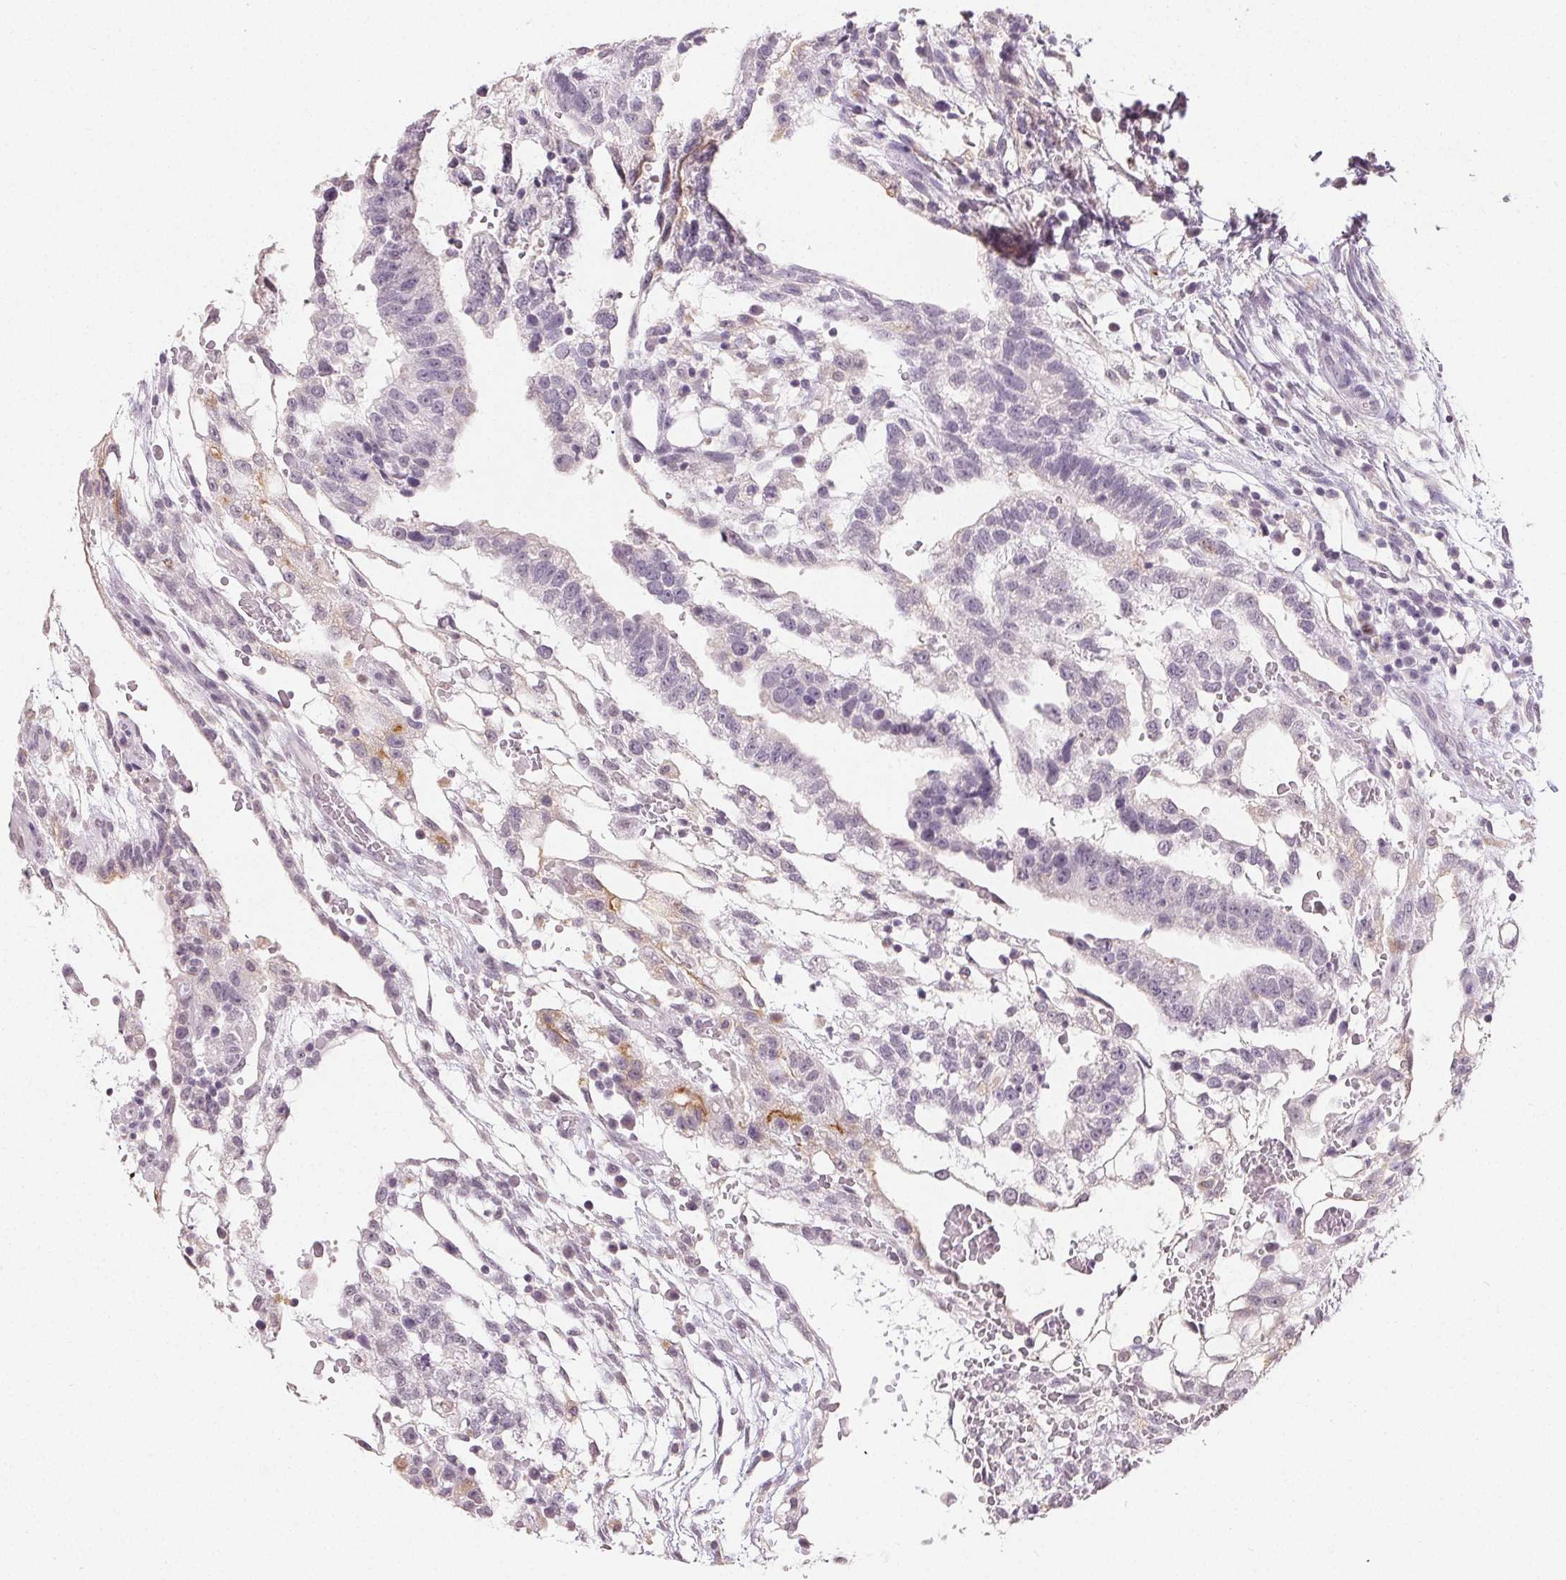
{"staining": {"intensity": "negative", "quantity": "none", "location": "none"}, "tissue": "testis cancer", "cell_type": "Tumor cells", "image_type": "cancer", "snomed": [{"axis": "morphology", "description": "Normal tissue, NOS"}, {"axis": "morphology", "description": "Carcinoma, Embryonal, NOS"}, {"axis": "topography", "description": "Testis"}], "caption": "Tumor cells show no significant expression in testis cancer (embryonal carcinoma). The staining was performed using DAB (3,3'-diaminobenzidine) to visualize the protein expression in brown, while the nuclei were stained in blue with hematoxylin (Magnification: 20x).", "gene": "TMEM174", "patient": {"sex": "male", "age": 32}}